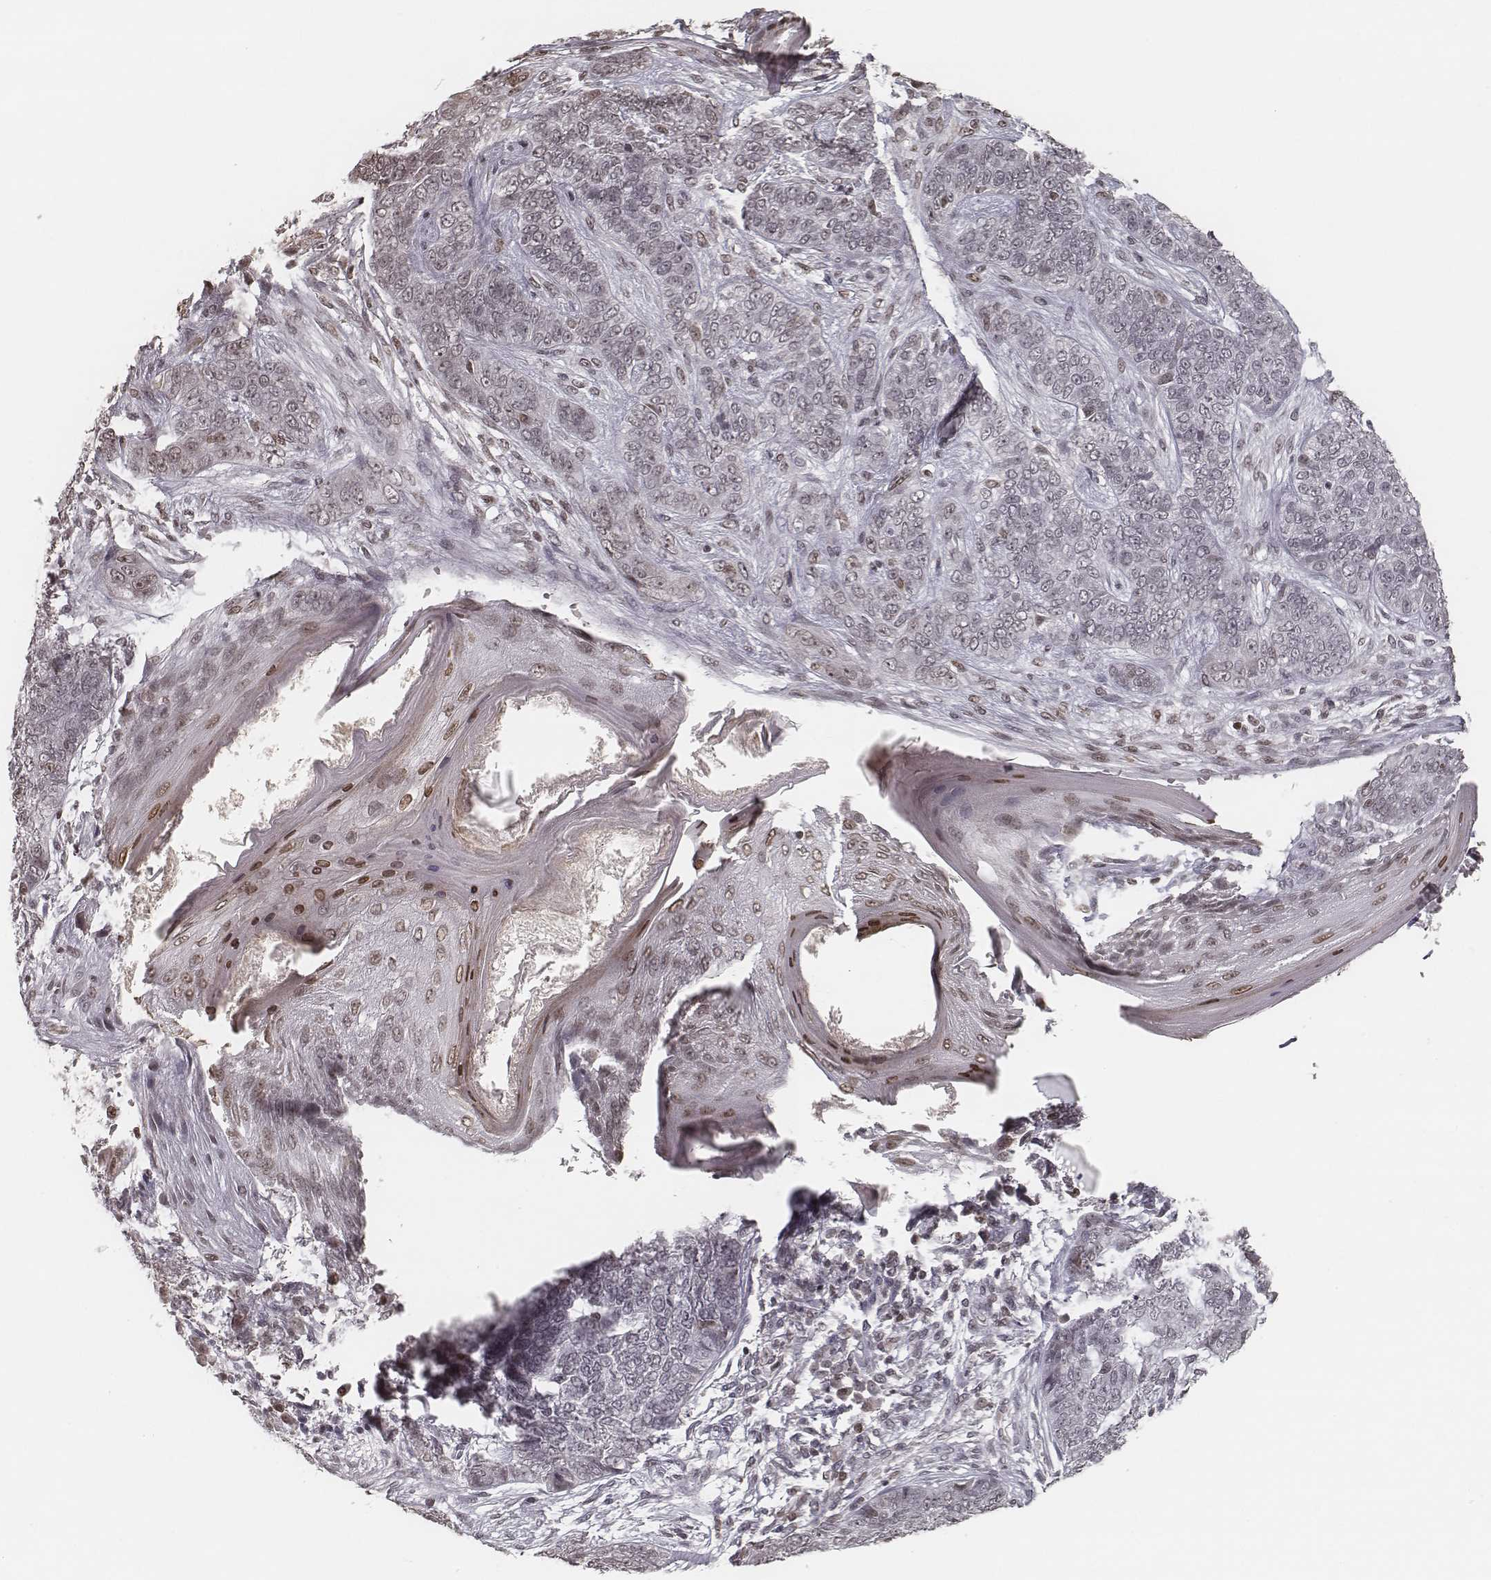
{"staining": {"intensity": "negative", "quantity": "none", "location": "none"}, "tissue": "skin cancer", "cell_type": "Tumor cells", "image_type": "cancer", "snomed": [{"axis": "morphology", "description": "Basal cell carcinoma"}, {"axis": "topography", "description": "Skin"}], "caption": "DAB immunohistochemical staining of basal cell carcinoma (skin) demonstrates no significant expression in tumor cells. (DAB (3,3'-diaminobenzidine) immunohistochemistry visualized using brightfield microscopy, high magnification).", "gene": "HMGA2", "patient": {"sex": "female", "age": 69}}